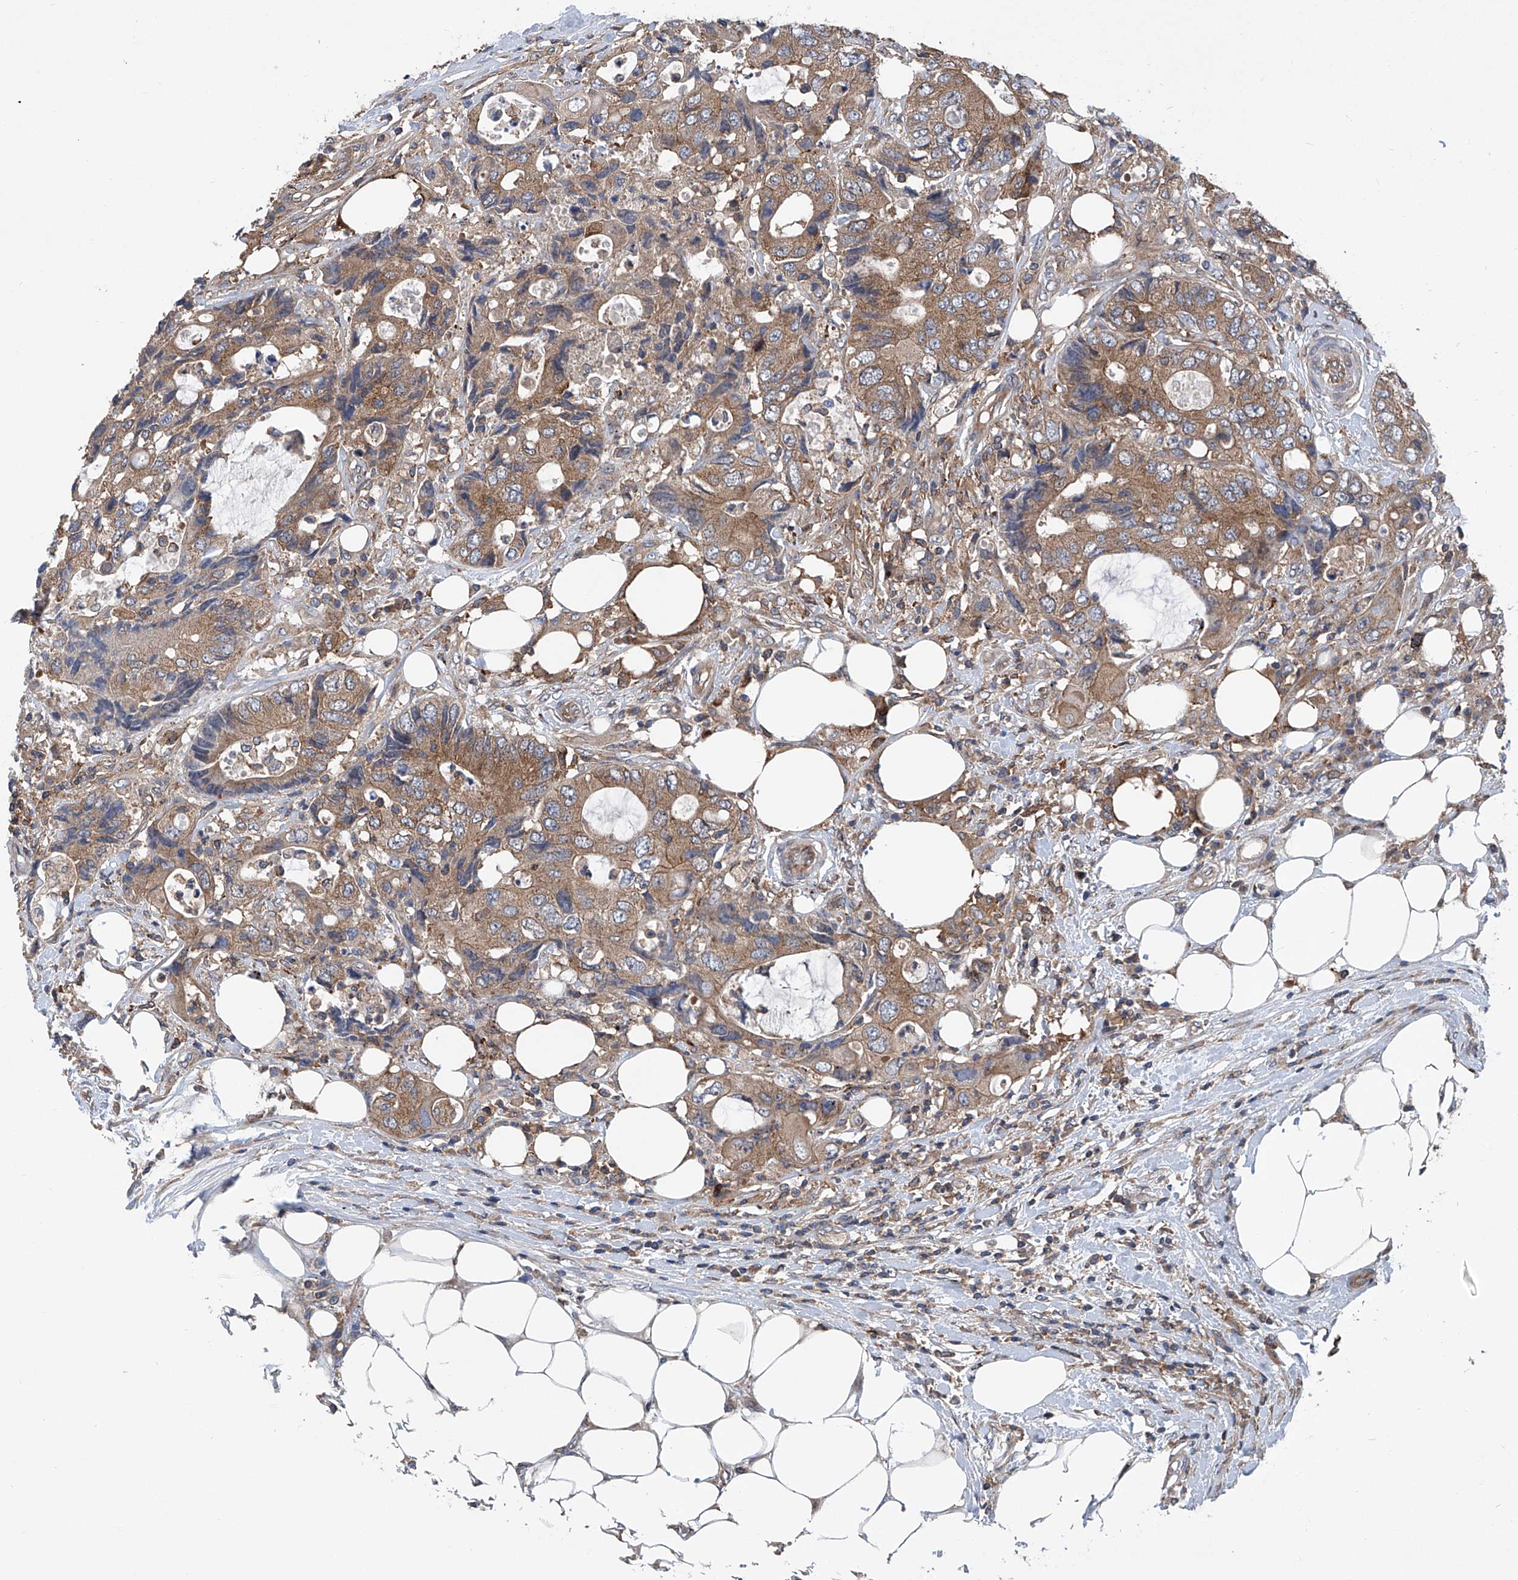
{"staining": {"intensity": "moderate", "quantity": ">75%", "location": "cytoplasmic/membranous"}, "tissue": "colorectal cancer", "cell_type": "Tumor cells", "image_type": "cancer", "snomed": [{"axis": "morphology", "description": "Adenocarcinoma, NOS"}, {"axis": "topography", "description": "Colon"}], "caption": "A micrograph showing moderate cytoplasmic/membranous expression in about >75% of tumor cells in colorectal cancer, as visualized by brown immunohistochemical staining.", "gene": "SMAP1", "patient": {"sex": "male", "age": 71}}